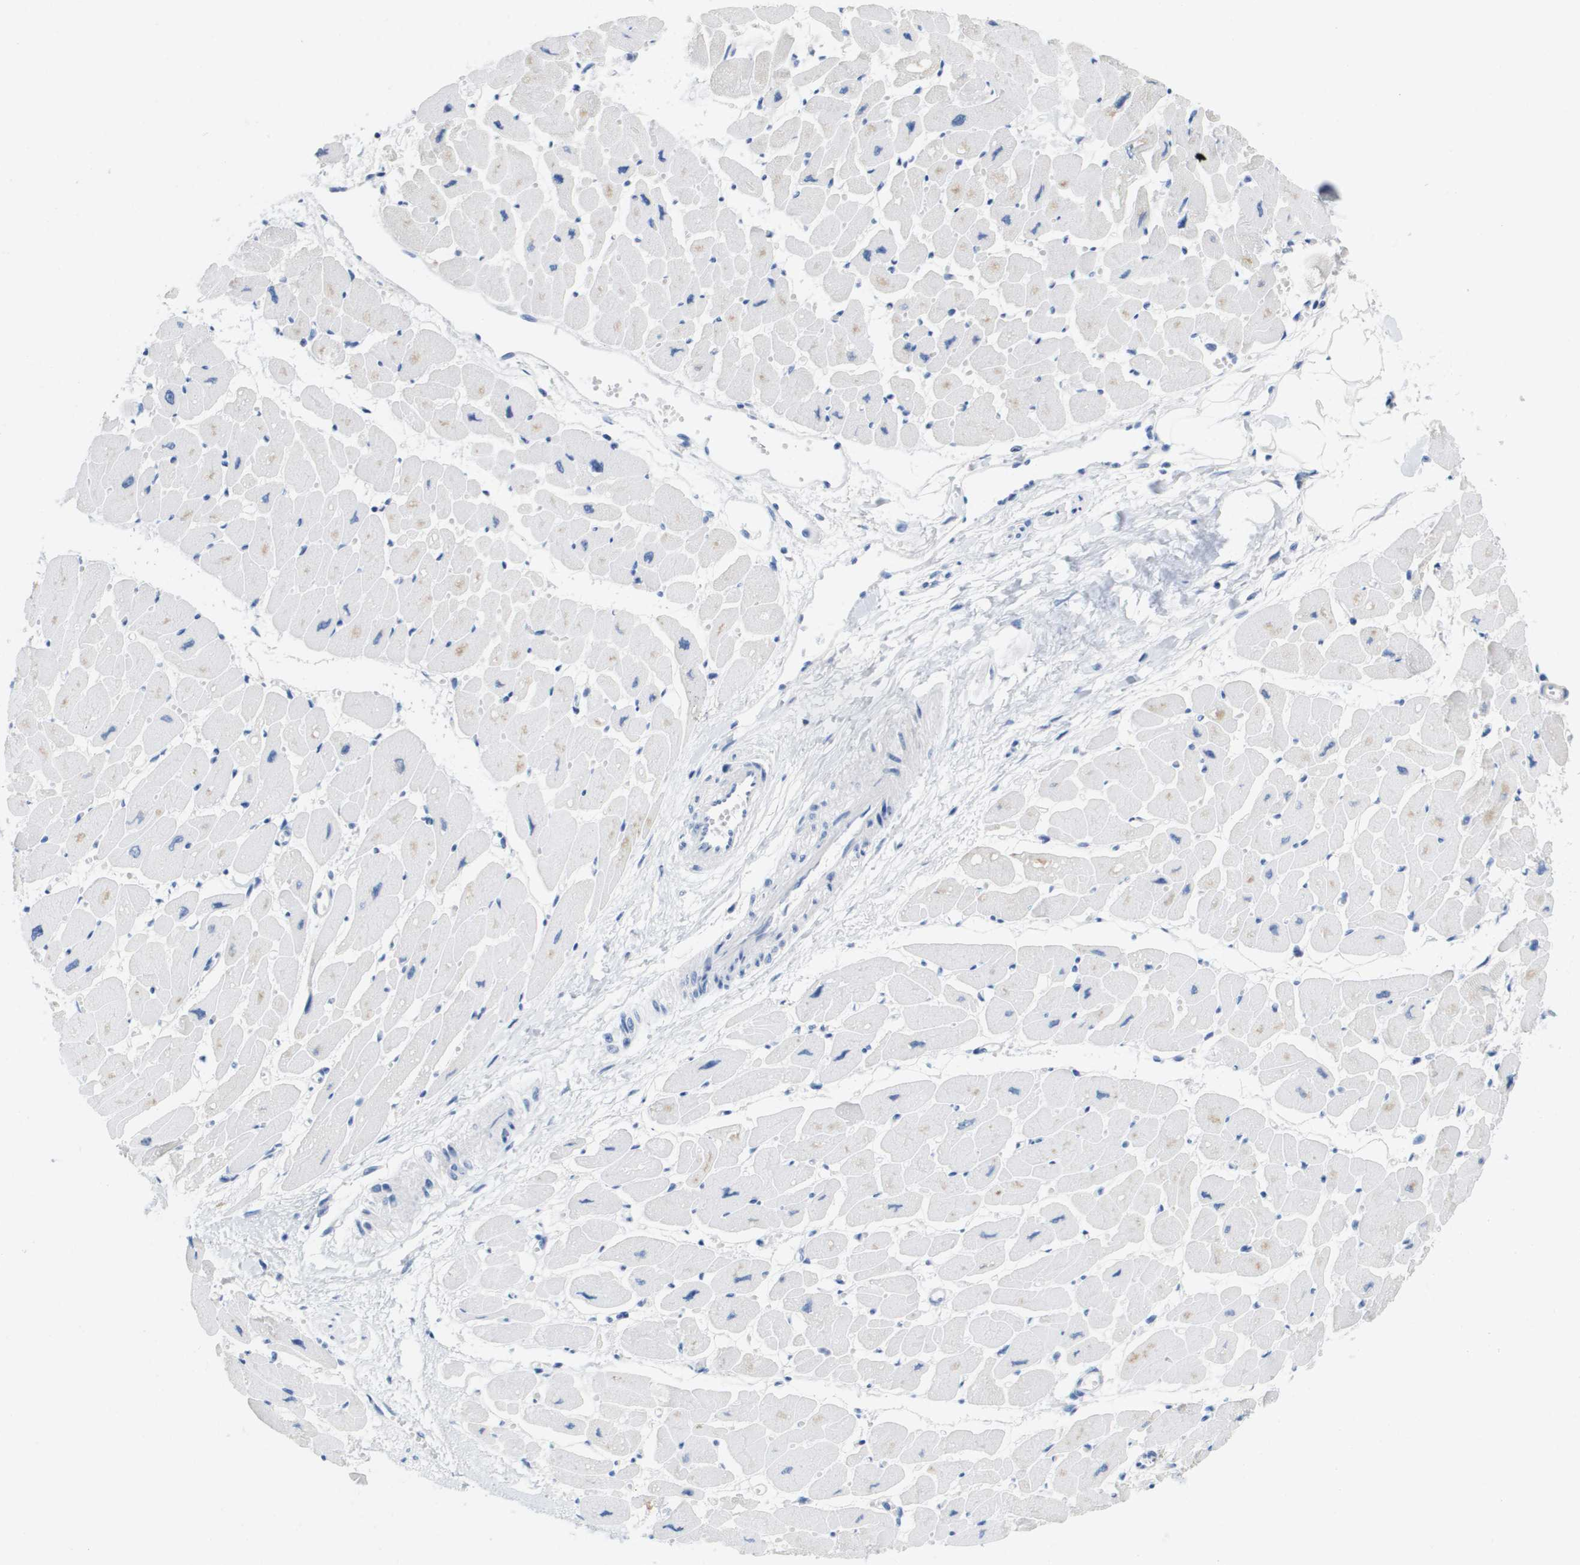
{"staining": {"intensity": "negative", "quantity": "none", "location": "none"}, "tissue": "heart muscle", "cell_type": "Cardiomyocytes", "image_type": "normal", "snomed": [{"axis": "morphology", "description": "Normal tissue, NOS"}, {"axis": "topography", "description": "Heart"}], "caption": "Immunohistochemistry (IHC) image of benign heart muscle: human heart muscle stained with DAB (3,3'-diaminobenzidine) exhibits no significant protein expression in cardiomyocytes. (Brightfield microscopy of DAB immunohistochemistry at high magnification).", "gene": "CD3G", "patient": {"sex": "female", "age": 54}}